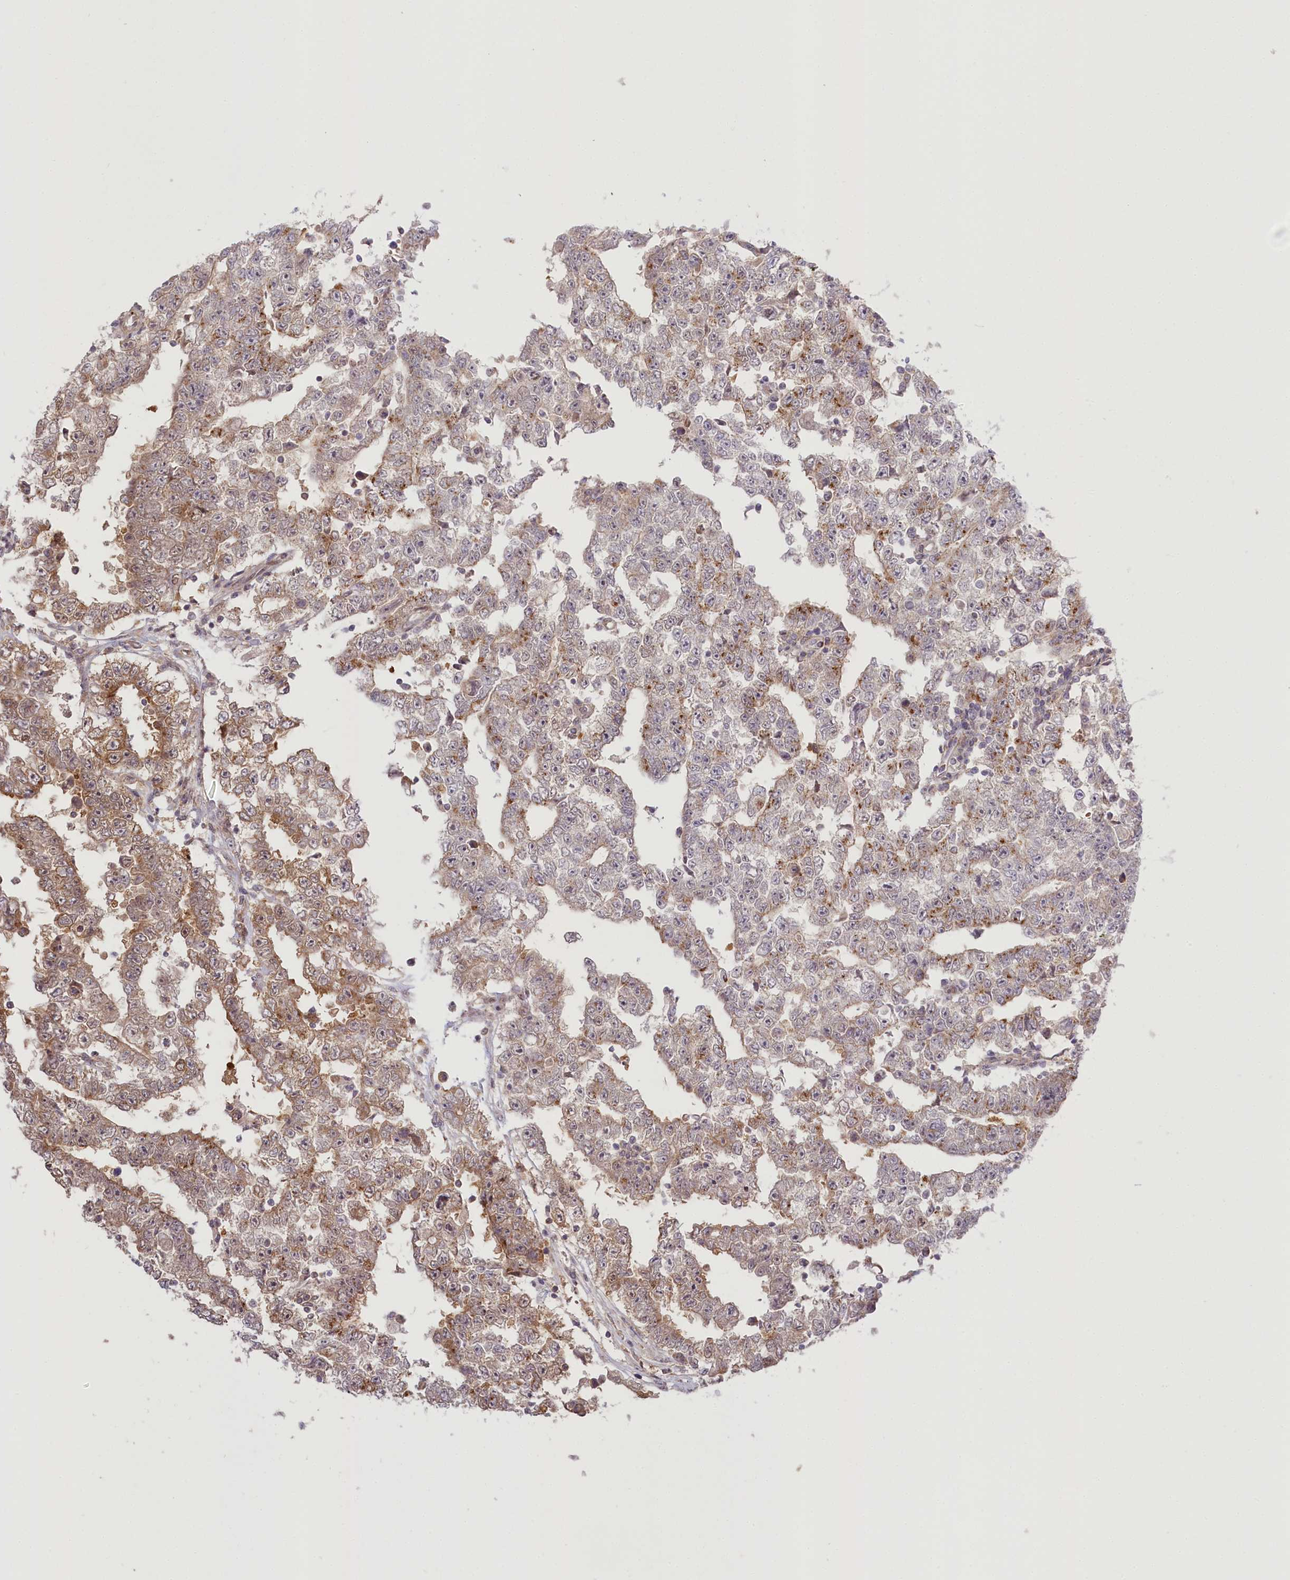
{"staining": {"intensity": "moderate", "quantity": ">75%", "location": "cytoplasmic/membranous"}, "tissue": "testis cancer", "cell_type": "Tumor cells", "image_type": "cancer", "snomed": [{"axis": "morphology", "description": "Carcinoma, Embryonal, NOS"}, {"axis": "topography", "description": "Testis"}], "caption": "Embryonal carcinoma (testis) stained for a protein (brown) shows moderate cytoplasmic/membranous positive expression in about >75% of tumor cells.", "gene": "CCDC91", "patient": {"sex": "male", "age": 25}}